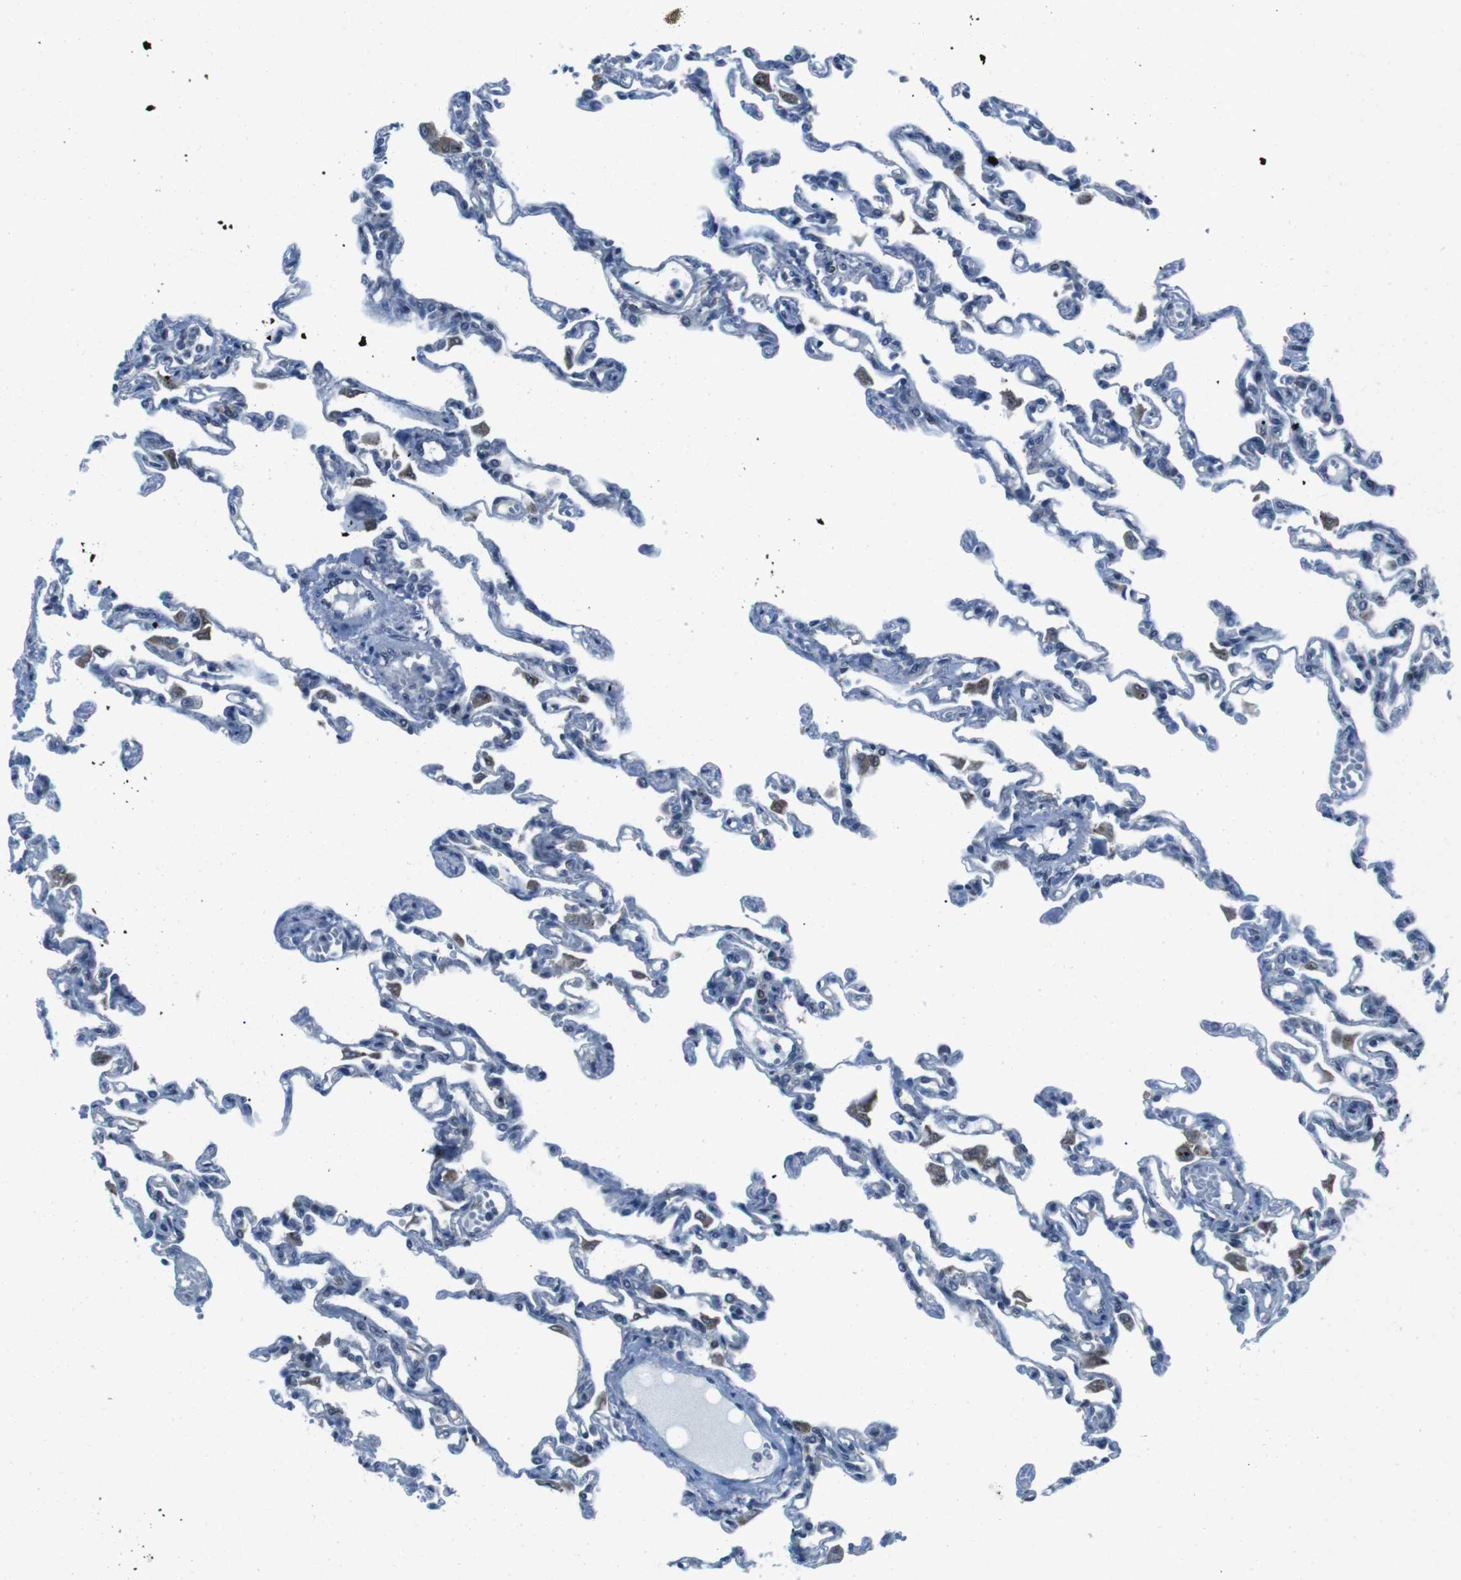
{"staining": {"intensity": "negative", "quantity": "none", "location": "none"}, "tissue": "lung", "cell_type": "Alveolar cells", "image_type": "normal", "snomed": [{"axis": "morphology", "description": "Normal tissue, NOS"}, {"axis": "topography", "description": "Lung"}], "caption": "A high-resolution image shows IHC staining of normal lung, which displays no significant expression in alveolar cells. (DAB (3,3'-diaminobenzidine) IHC, high magnification).", "gene": "LRP5", "patient": {"sex": "male", "age": 21}}